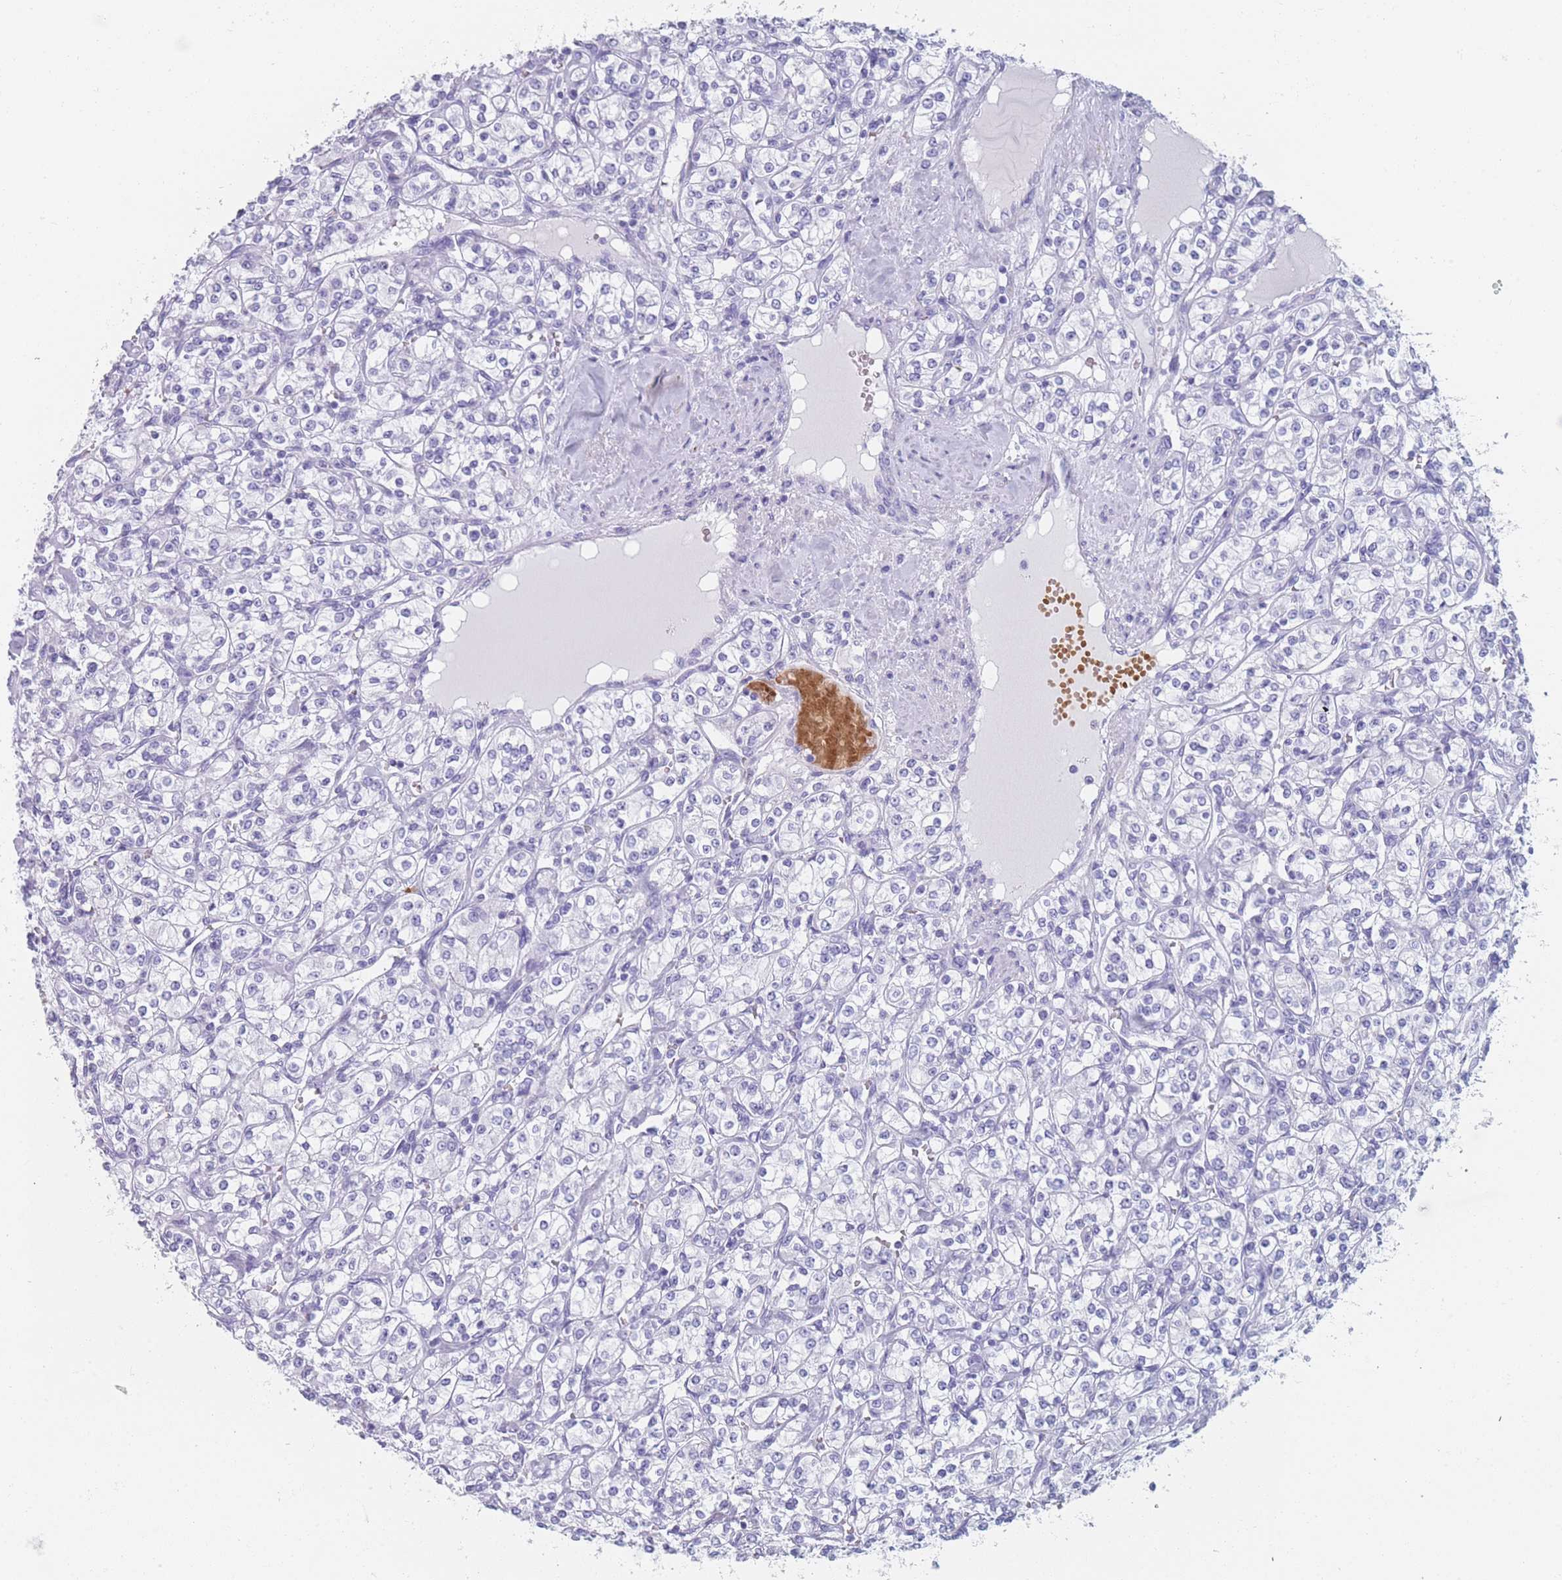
{"staining": {"intensity": "negative", "quantity": "none", "location": "none"}, "tissue": "renal cancer", "cell_type": "Tumor cells", "image_type": "cancer", "snomed": [{"axis": "morphology", "description": "Adenocarcinoma, NOS"}, {"axis": "topography", "description": "Kidney"}], "caption": "Tumor cells are negative for protein expression in human renal cancer (adenocarcinoma).", "gene": "OR5D16", "patient": {"sex": "male", "age": 77}}